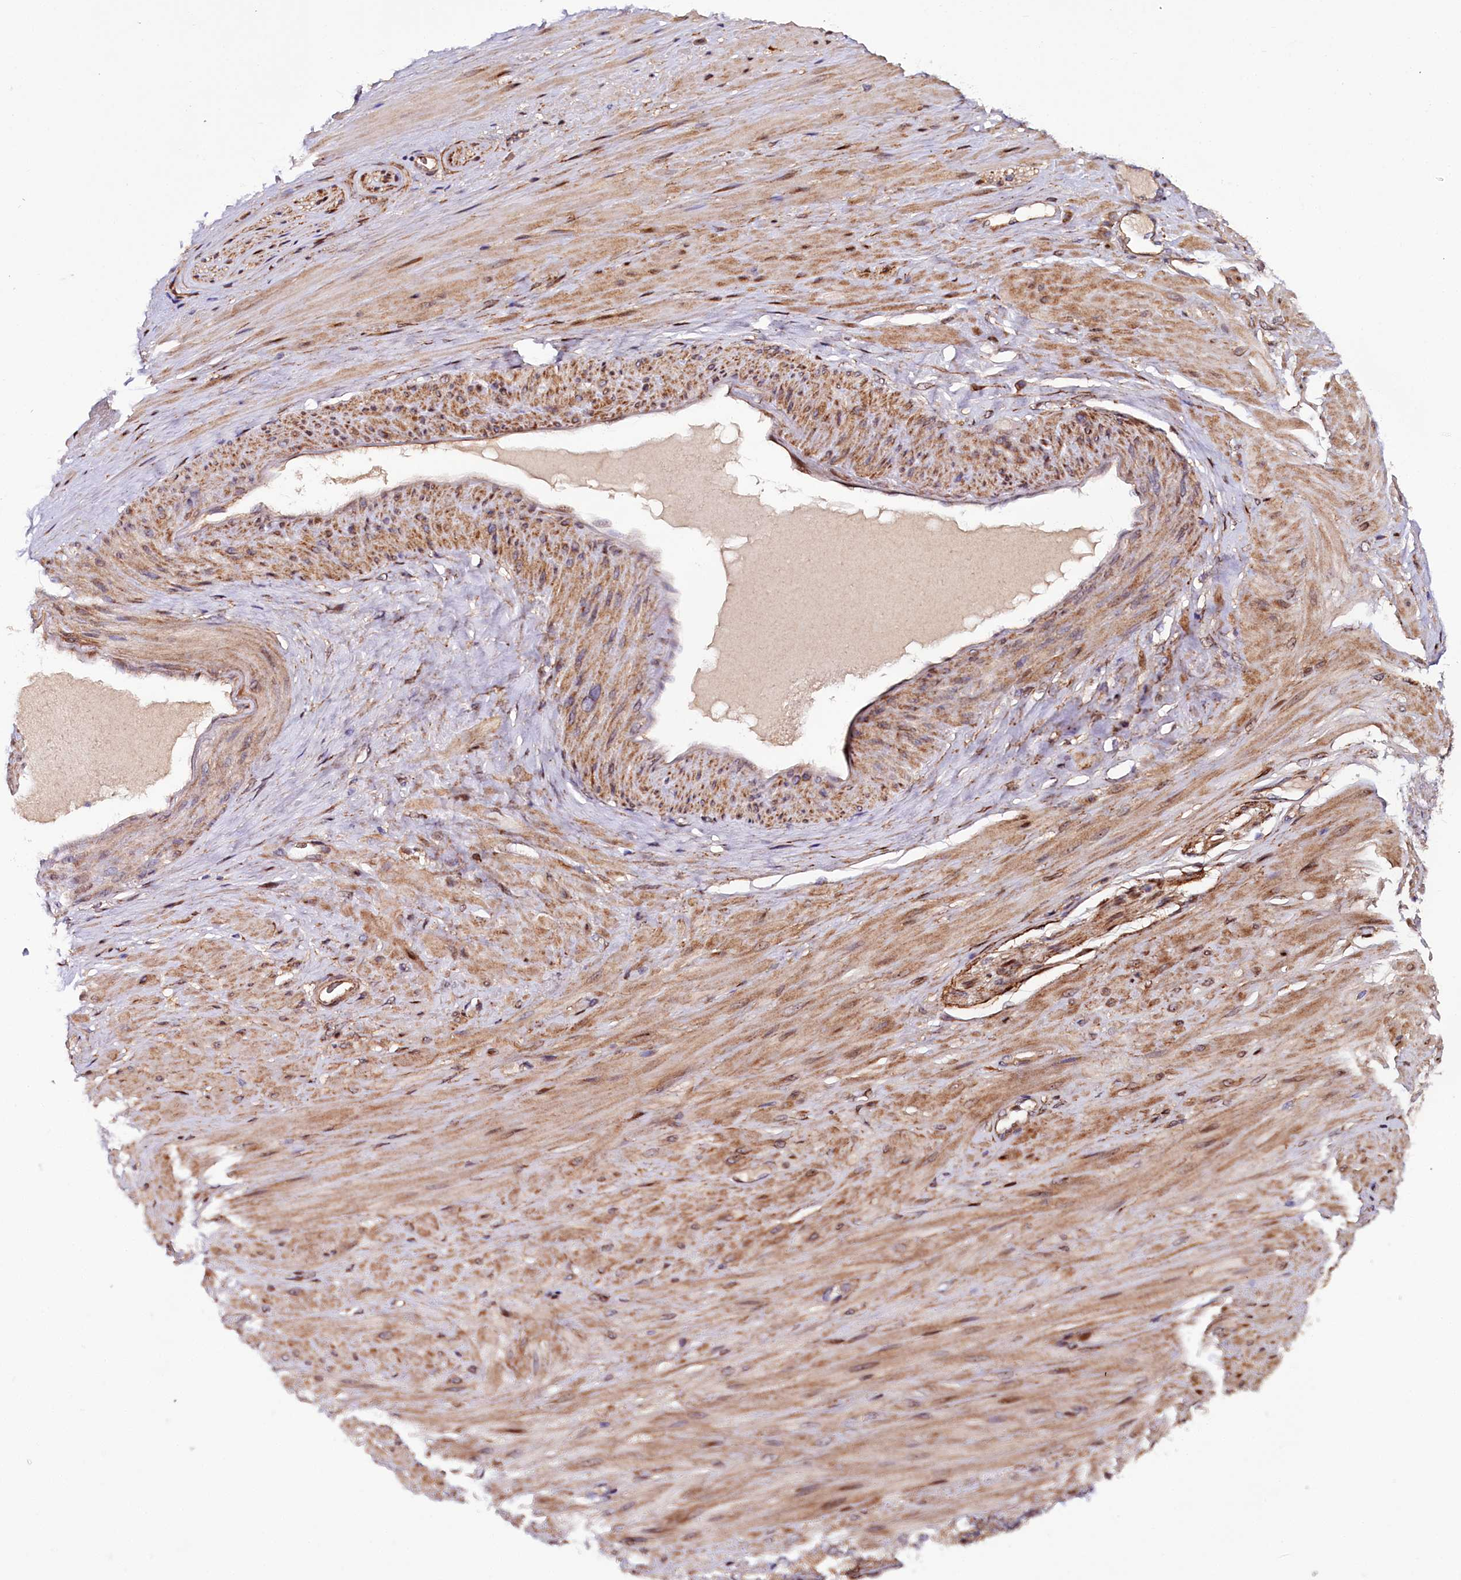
{"staining": {"intensity": "strong", "quantity": ">75%", "location": "nuclear"}, "tissue": "adipose tissue", "cell_type": "Adipocytes", "image_type": "normal", "snomed": [{"axis": "morphology", "description": "Normal tissue, NOS"}, {"axis": "morphology", "description": "Adenocarcinoma, Low grade"}, {"axis": "topography", "description": "Prostate"}, {"axis": "topography", "description": "Peripheral nerve tissue"}], "caption": "Protein expression analysis of unremarkable adipose tissue shows strong nuclear positivity in approximately >75% of adipocytes.", "gene": "PDZRN3", "patient": {"sex": "male", "age": 63}}